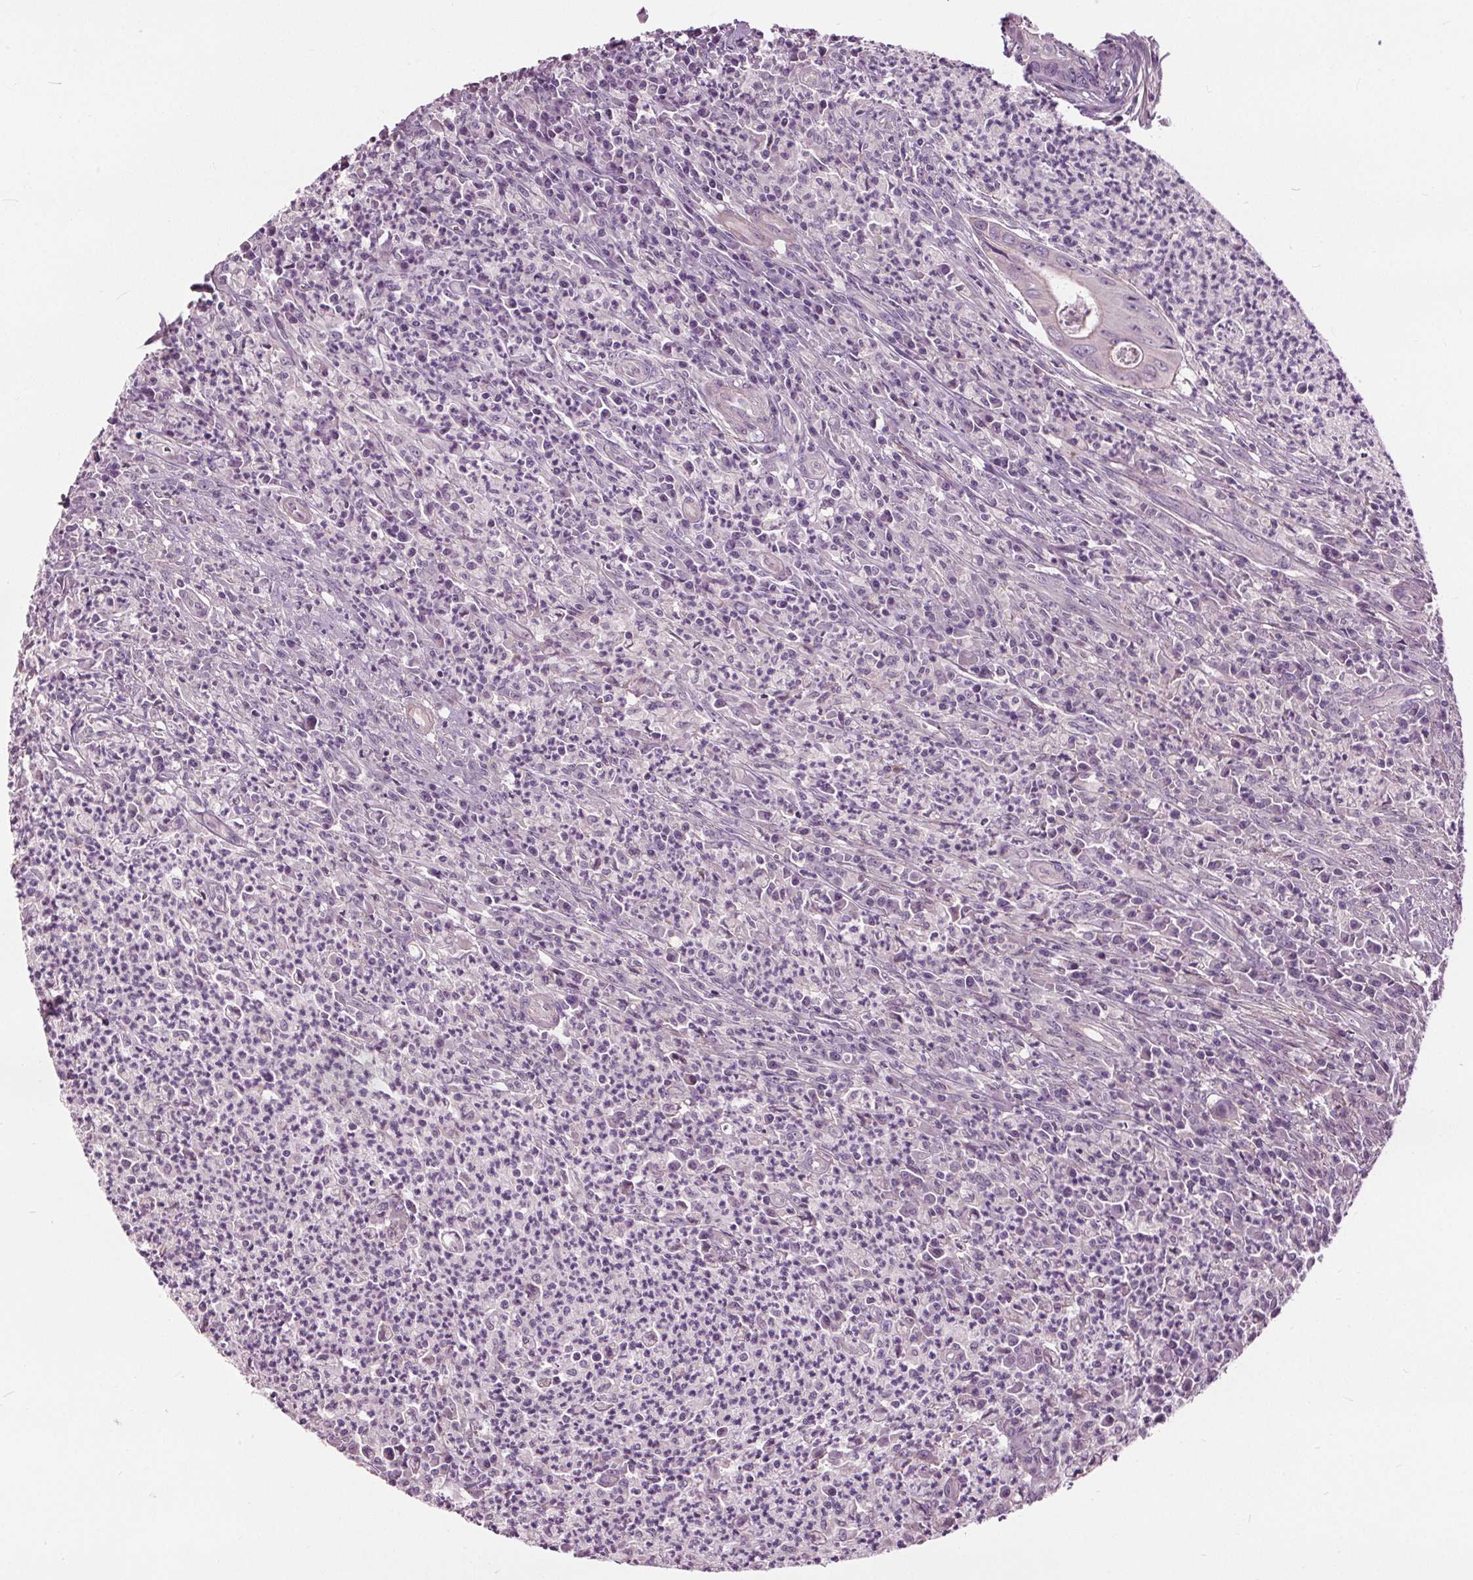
{"staining": {"intensity": "negative", "quantity": "none", "location": "none"}, "tissue": "colorectal cancer", "cell_type": "Tumor cells", "image_type": "cancer", "snomed": [{"axis": "morphology", "description": "Adenocarcinoma, NOS"}, {"axis": "topography", "description": "Colon"}], "caption": "There is no significant expression in tumor cells of colorectal cancer (adenocarcinoma). The staining was performed using DAB (3,3'-diaminobenzidine) to visualize the protein expression in brown, while the nuclei were stained in blue with hematoxylin (Magnification: 20x).", "gene": "RASA1", "patient": {"sex": "female", "age": 74}}